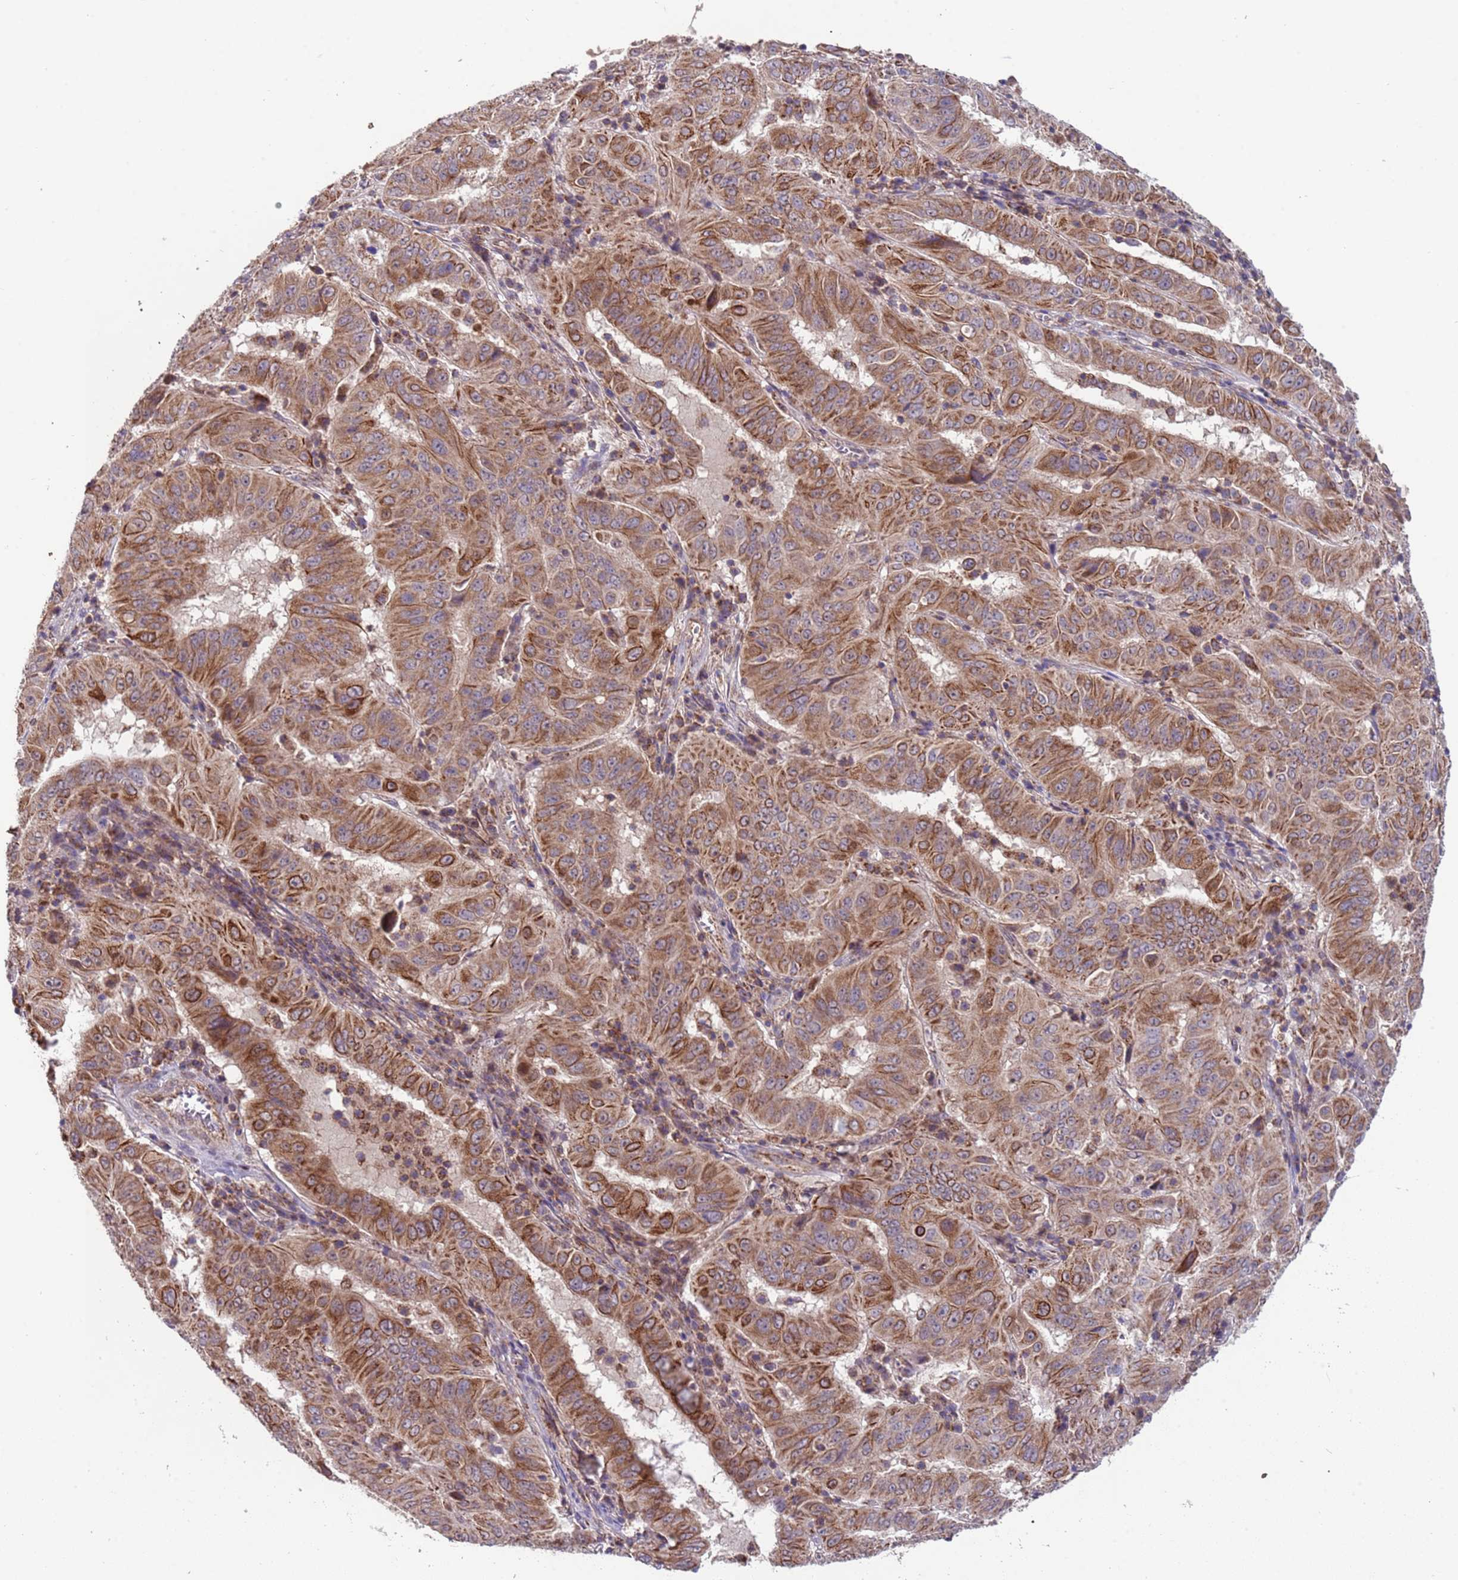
{"staining": {"intensity": "moderate", "quantity": ">75%", "location": "cytoplasmic/membranous"}, "tissue": "pancreatic cancer", "cell_type": "Tumor cells", "image_type": "cancer", "snomed": [{"axis": "morphology", "description": "Adenocarcinoma, NOS"}, {"axis": "topography", "description": "Pancreas"}], "caption": "Immunohistochemical staining of pancreatic adenocarcinoma demonstrates moderate cytoplasmic/membranous protein staining in approximately >75% of tumor cells.", "gene": "ACAD8", "patient": {"sex": "male", "age": 63}}